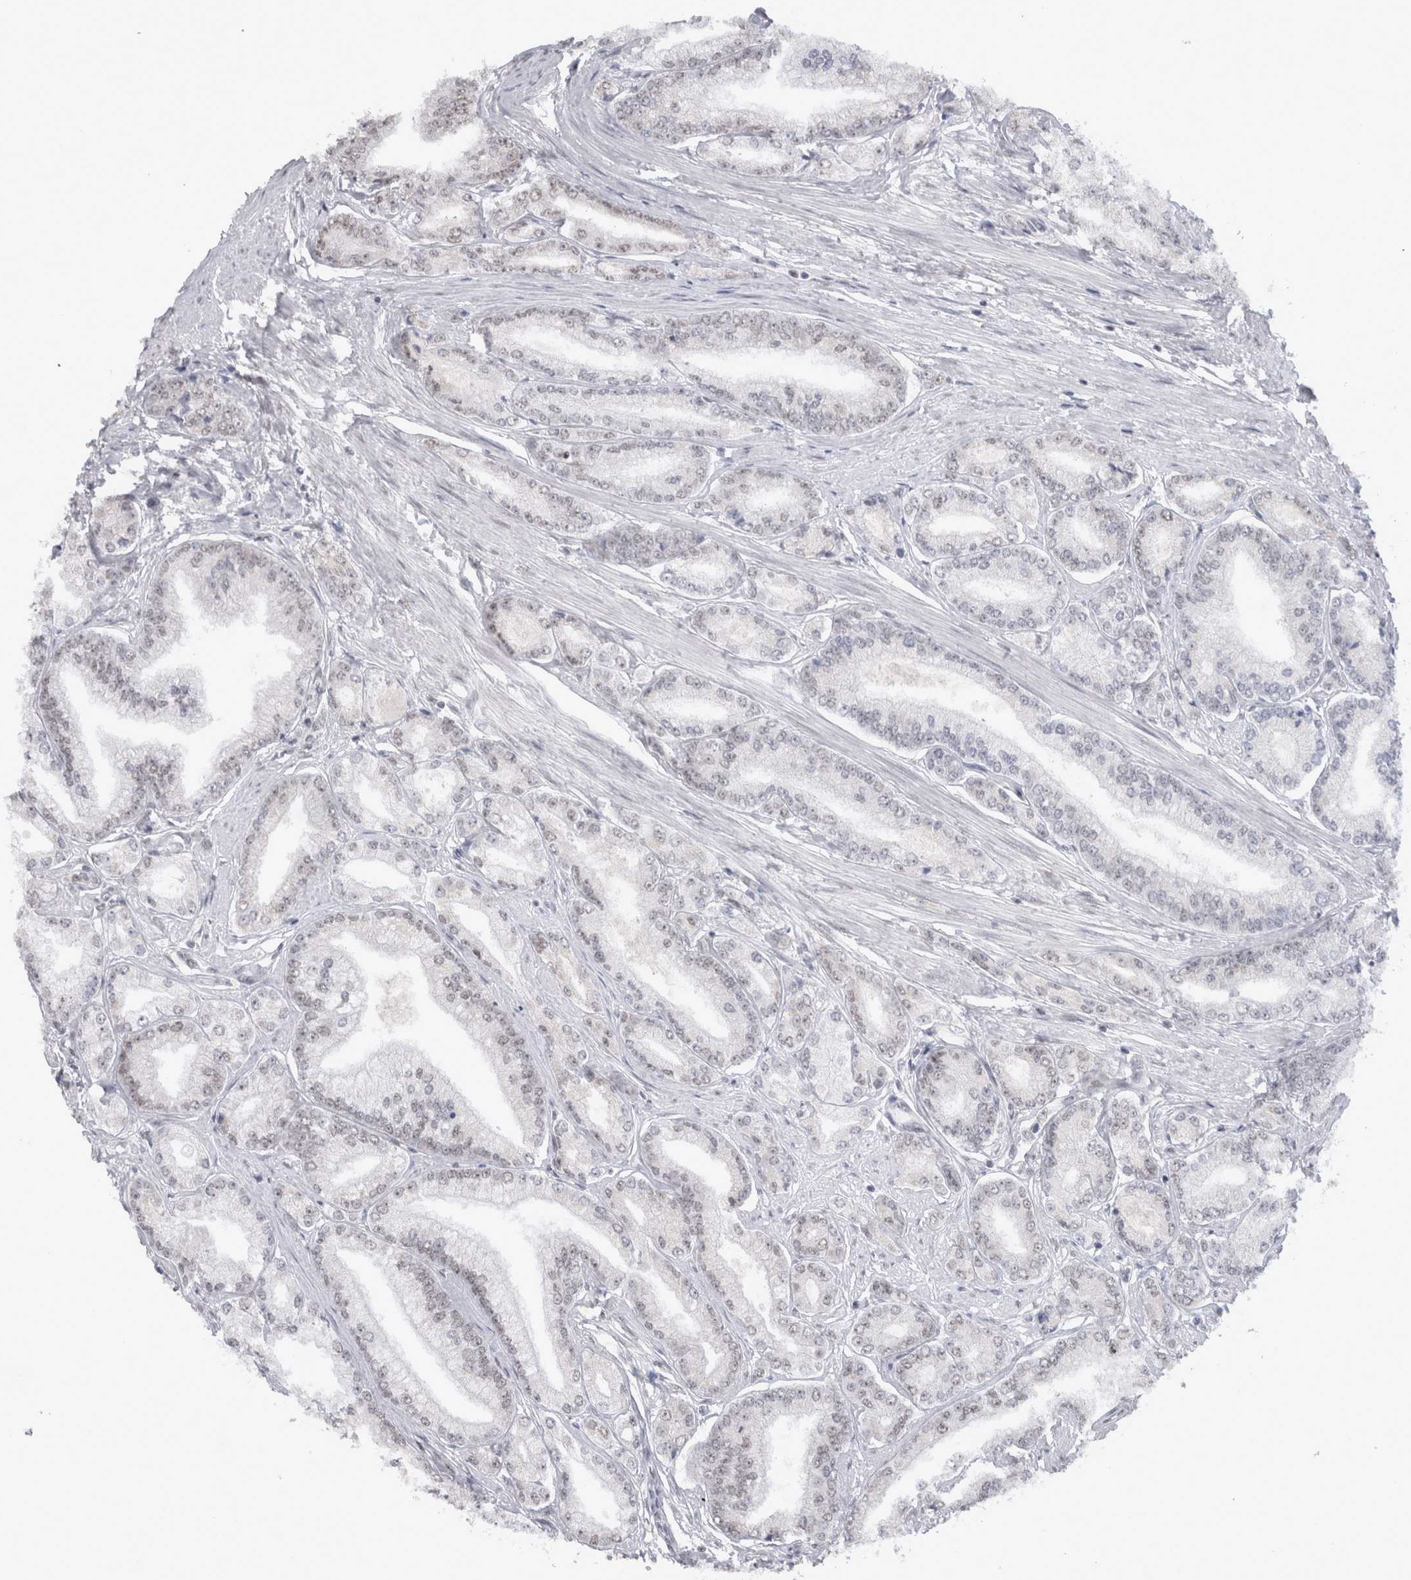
{"staining": {"intensity": "weak", "quantity": "<25%", "location": "nuclear"}, "tissue": "prostate cancer", "cell_type": "Tumor cells", "image_type": "cancer", "snomed": [{"axis": "morphology", "description": "Adenocarcinoma, Low grade"}, {"axis": "topography", "description": "Prostate"}], "caption": "This is an immunohistochemistry image of human adenocarcinoma (low-grade) (prostate). There is no expression in tumor cells.", "gene": "API5", "patient": {"sex": "male", "age": 52}}